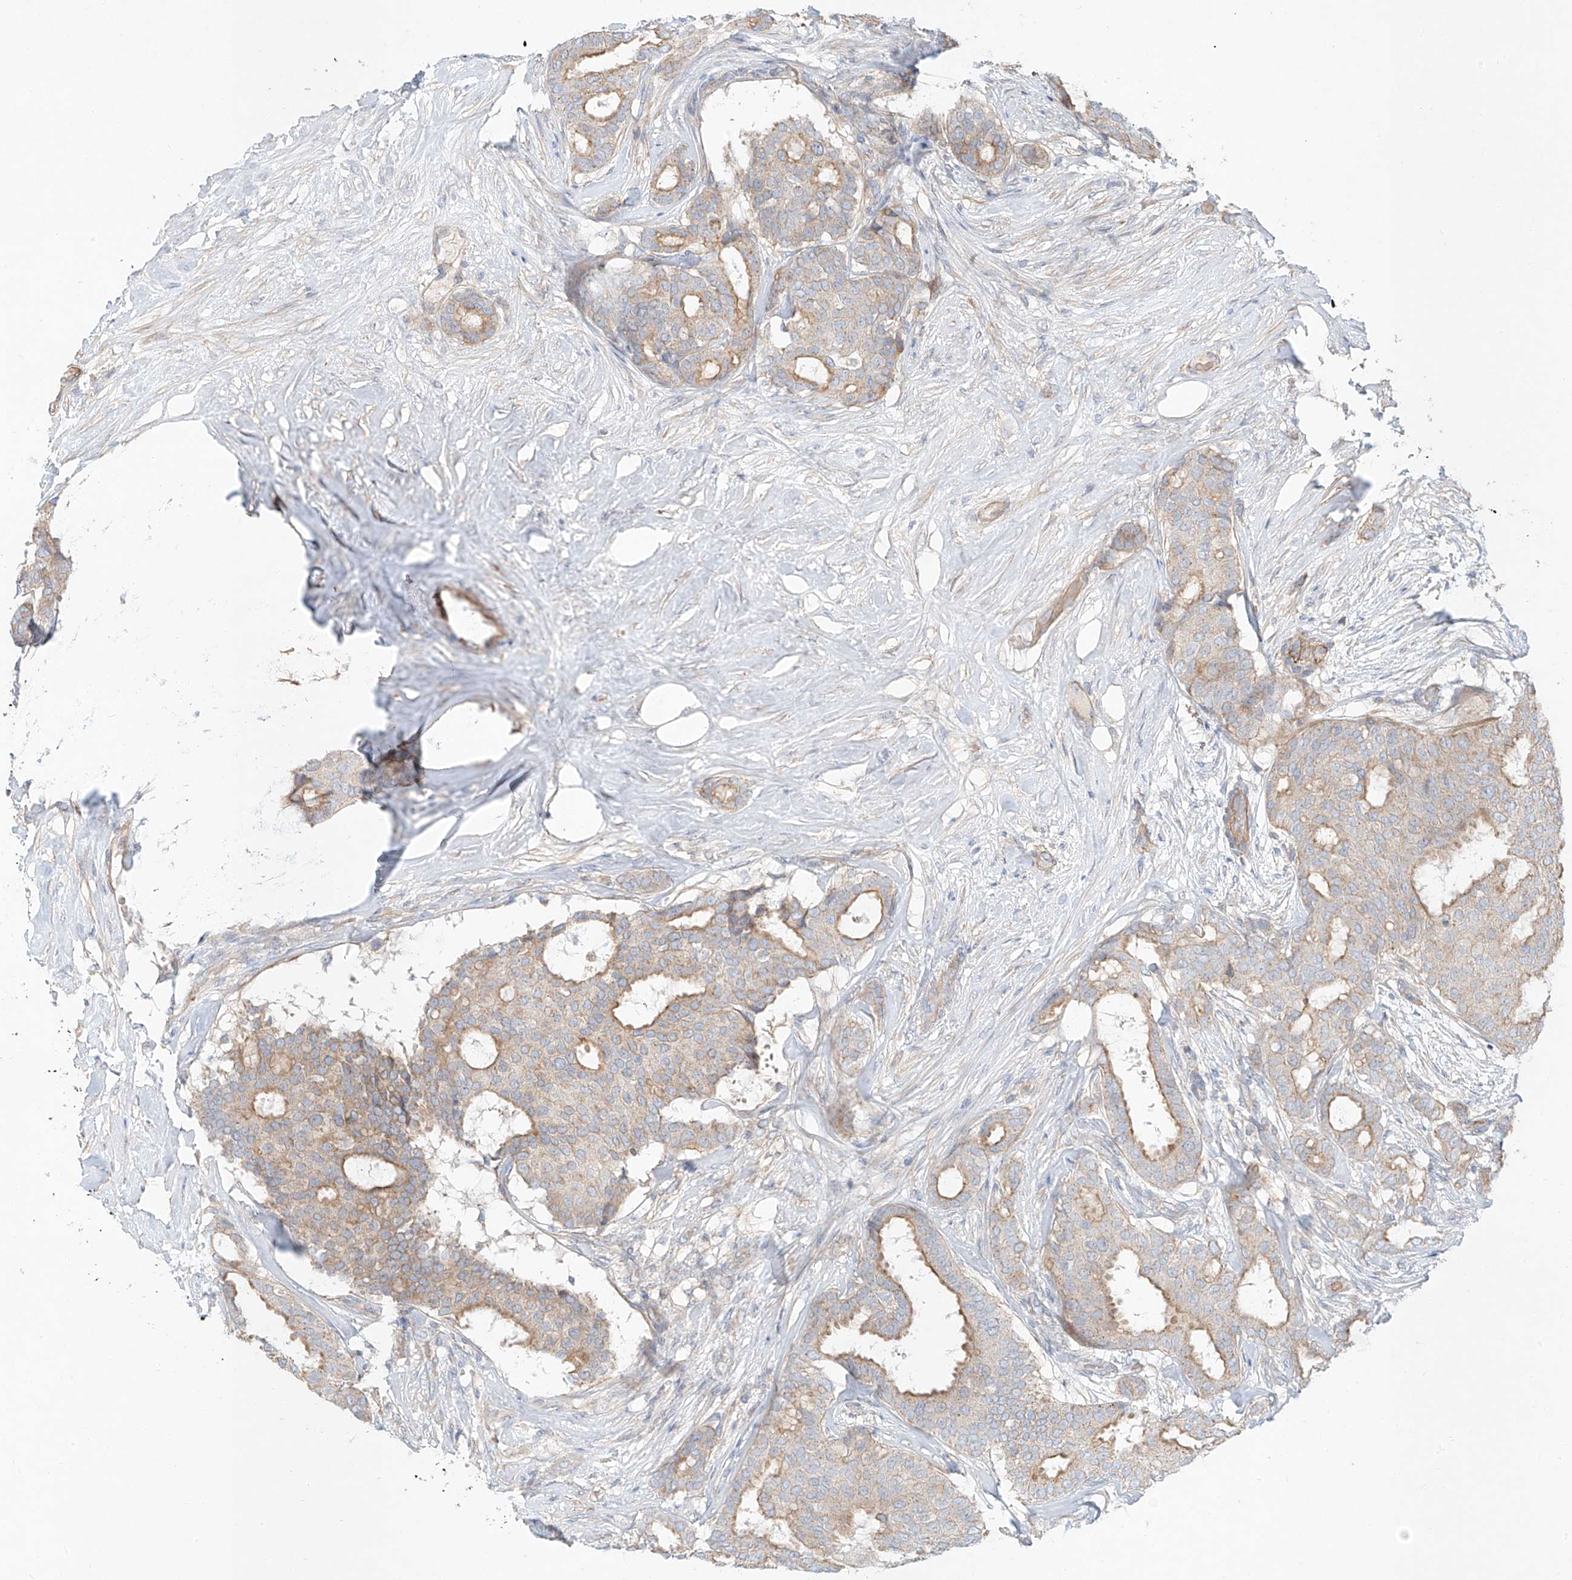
{"staining": {"intensity": "moderate", "quantity": "<25%", "location": "cytoplasmic/membranous"}, "tissue": "breast cancer", "cell_type": "Tumor cells", "image_type": "cancer", "snomed": [{"axis": "morphology", "description": "Duct carcinoma"}, {"axis": "topography", "description": "Breast"}], "caption": "Protein staining shows moderate cytoplasmic/membranous positivity in approximately <25% of tumor cells in infiltrating ductal carcinoma (breast).", "gene": "AJM1", "patient": {"sex": "female", "age": 75}}